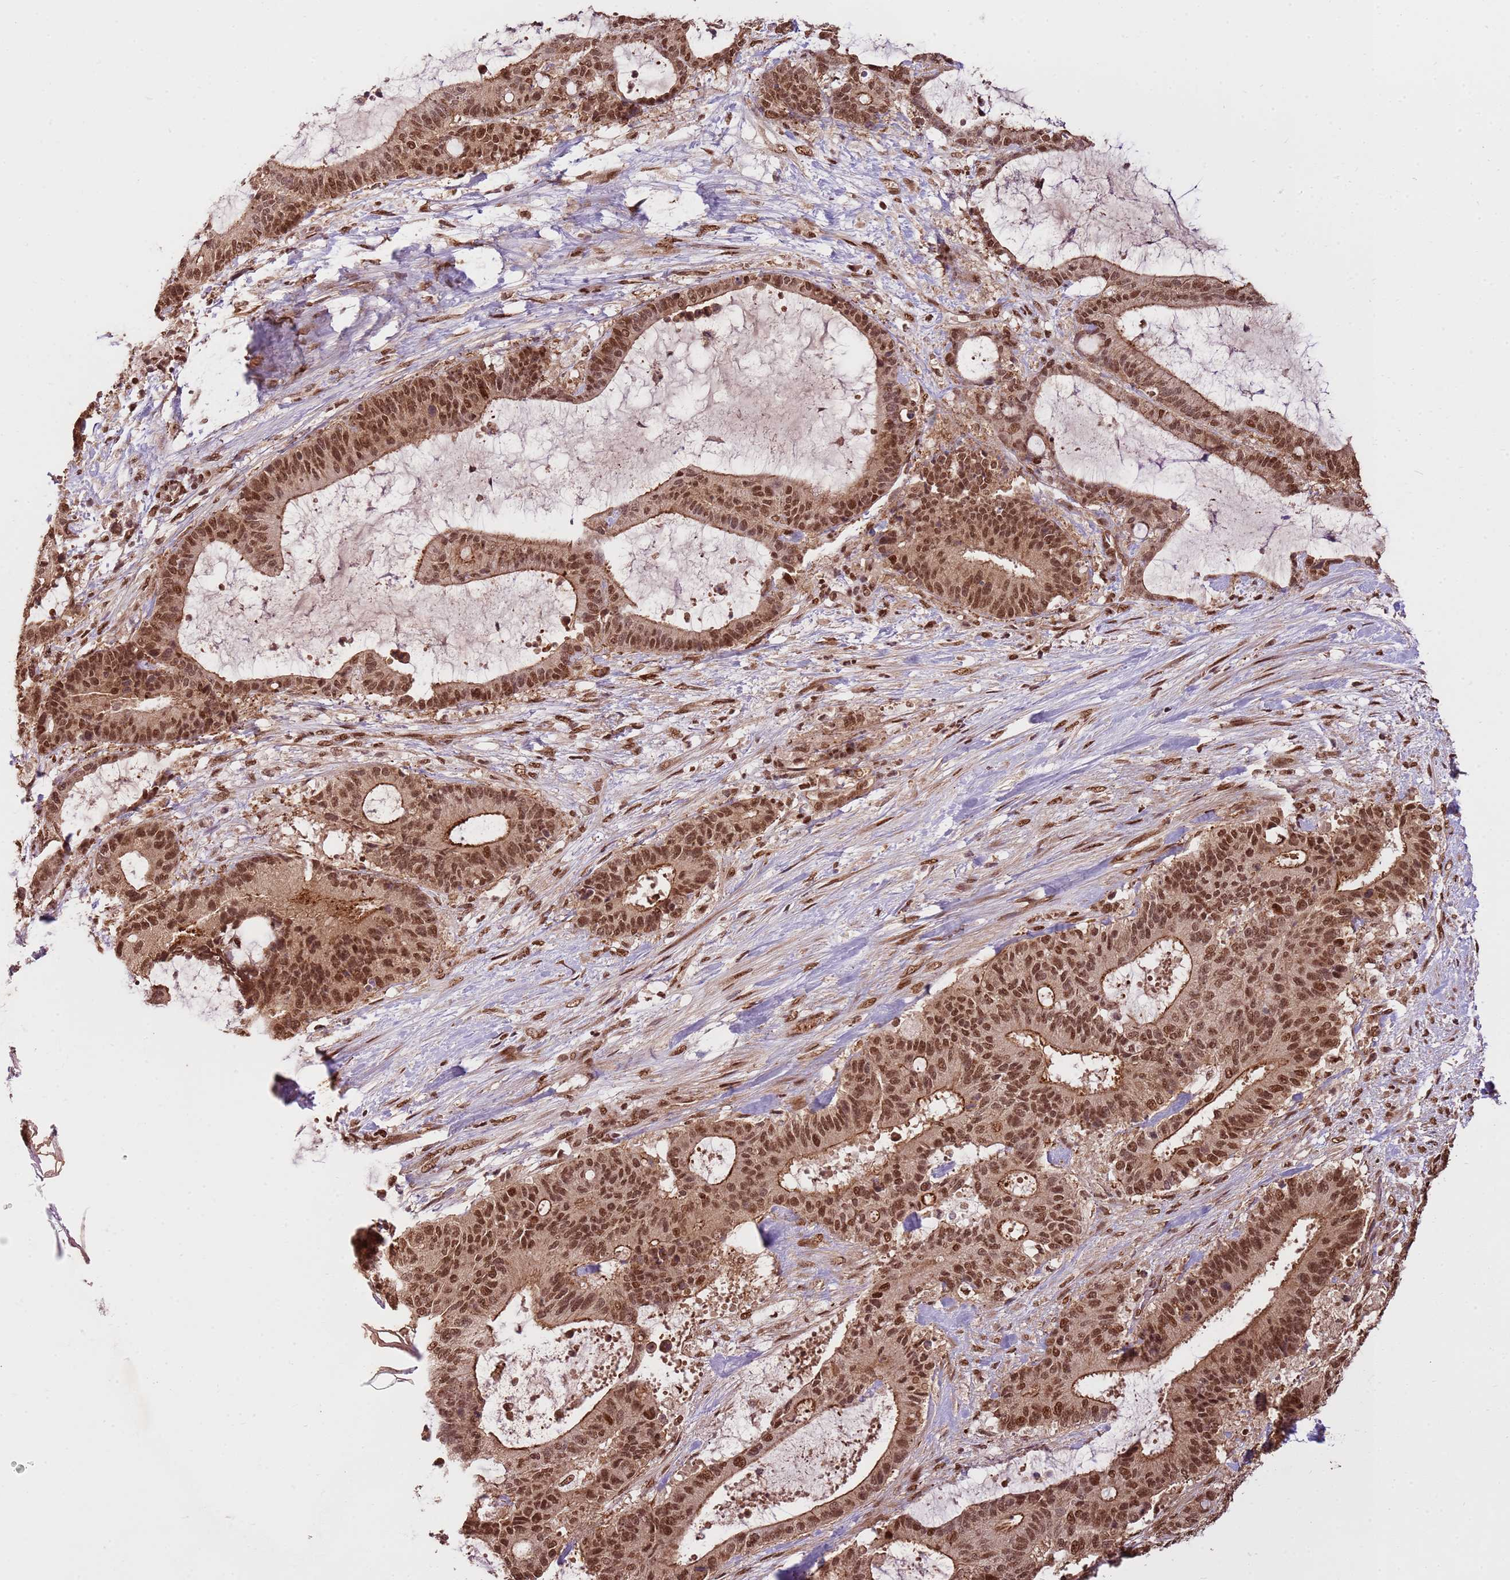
{"staining": {"intensity": "moderate", "quantity": ">75%", "location": "cytoplasmic/membranous,nuclear"}, "tissue": "liver cancer", "cell_type": "Tumor cells", "image_type": "cancer", "snomed": [{"axis": "morphology", "description": "Normal tissue, NOS"}, {"axis": "morphology", "description": "Cholangiocarcinoma"}, {"axis": "topography", "description": "Liver"}, {"axis": "topography", "description": "Peripheral nerve tissue"}], "caption": "Protein staining reveals moderate cytoplasmic/membranous and nuclear positivity in about >75% of tumor cells in liver cancer. The staining was performed using DAB (3,3'-diaminobenzidine) to visualize the protein expression in brown, while the nuclei were stained in blue with hematoxylin (Magnification: 20x).", "gene": "ZBTB12", "patient": {"sex": "female", "age": 73}}